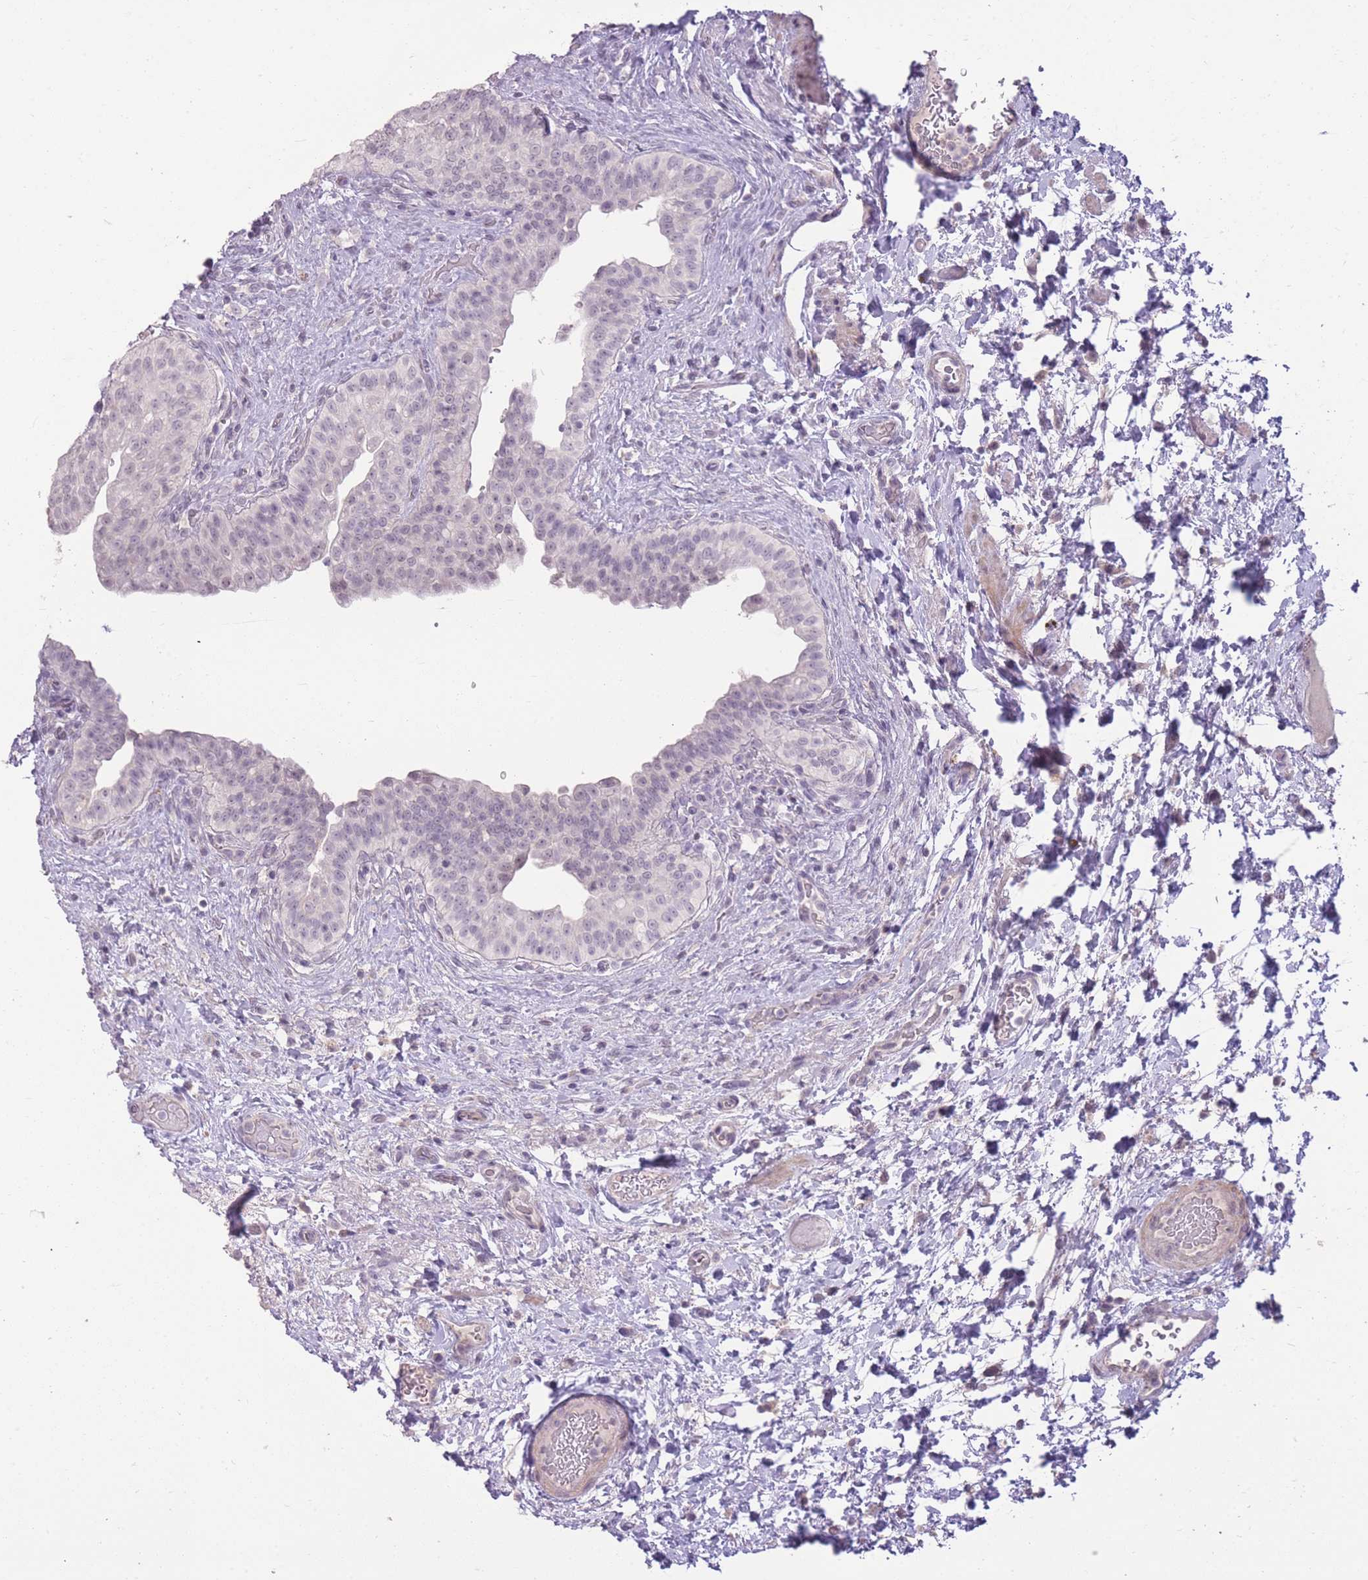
{"staining": {"intensity": "negative", "quantity": "none", "location": "none"}, "tissue": "urinary bladder", "cell_type": "Urothelial cells", "image_type": "normal", "snomed": [{"axis": "morphology", "description": "Normal tissue, NOS"}, {"axis": "topography", "description": "Urinary bladder"}], "caption": "IHC micrograph of unremarkable urinary bladder: urinary bladder stained with DAB (3,3'-diaminobenzidine) demonstrates no significant protein staining in urothelial cells.", "gene": "ZBTB24", "patient": {"sex": "male", "age": 69}}